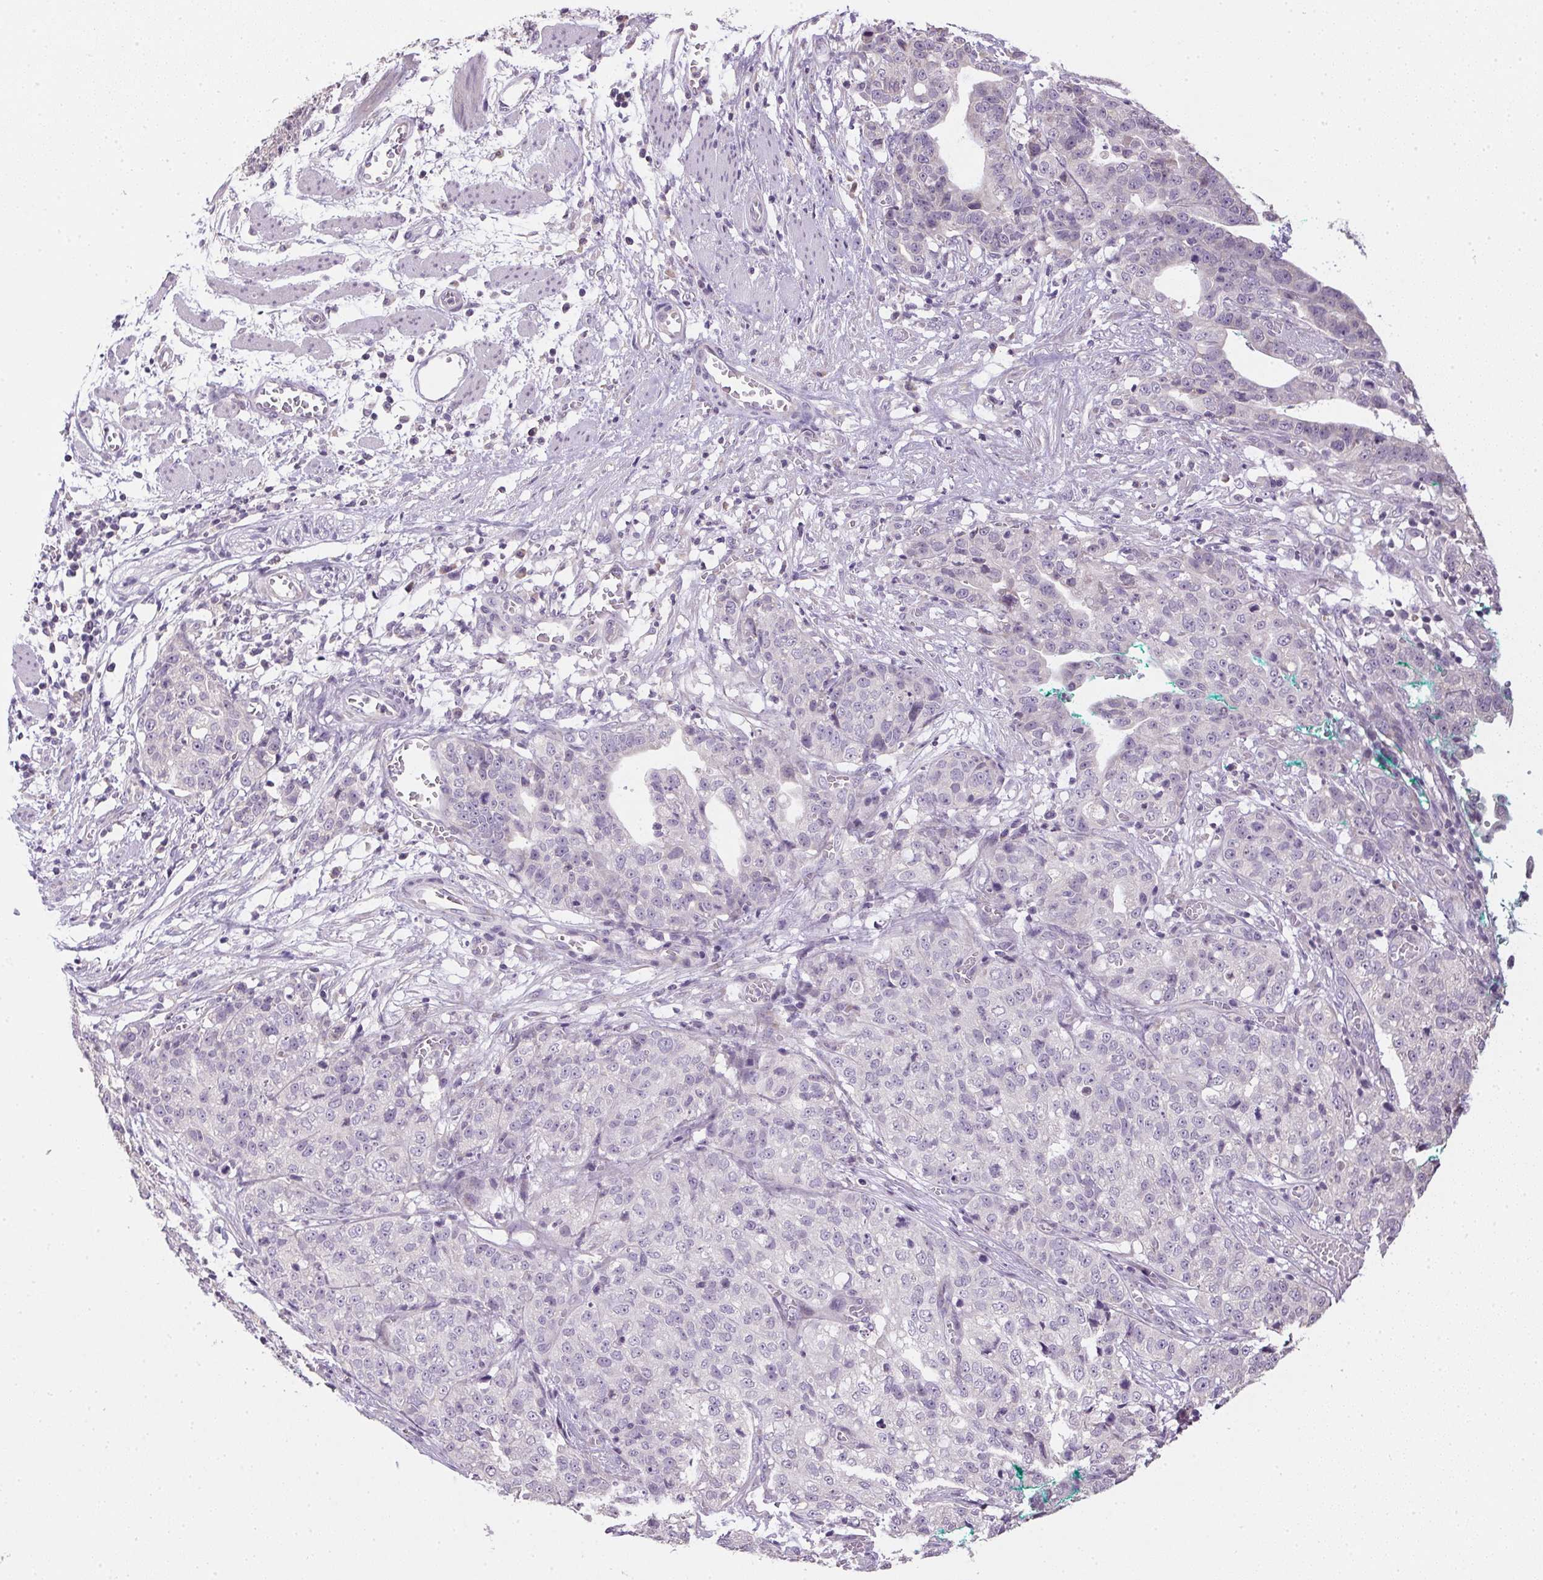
{"staining": {"intensity": "negative", "quantity": "none", "location": "none"}, "tissue": "stomach cancer", "cell_type": "Tumor cells", "image_type": "cancer", "snomed": [{"axis": "morphology", "description": "Adenocarcinoma, NOS"}, {"axis": "topography", "description": "Stomach, upper"}], "caption": "This is a image of immunohistochemistry (IHC) staining of adenocarcinoma (stomach), which shows no staining in tumor cells.", "gene": "SPACA9", "patient": {"sex": "female", "age": 67}}